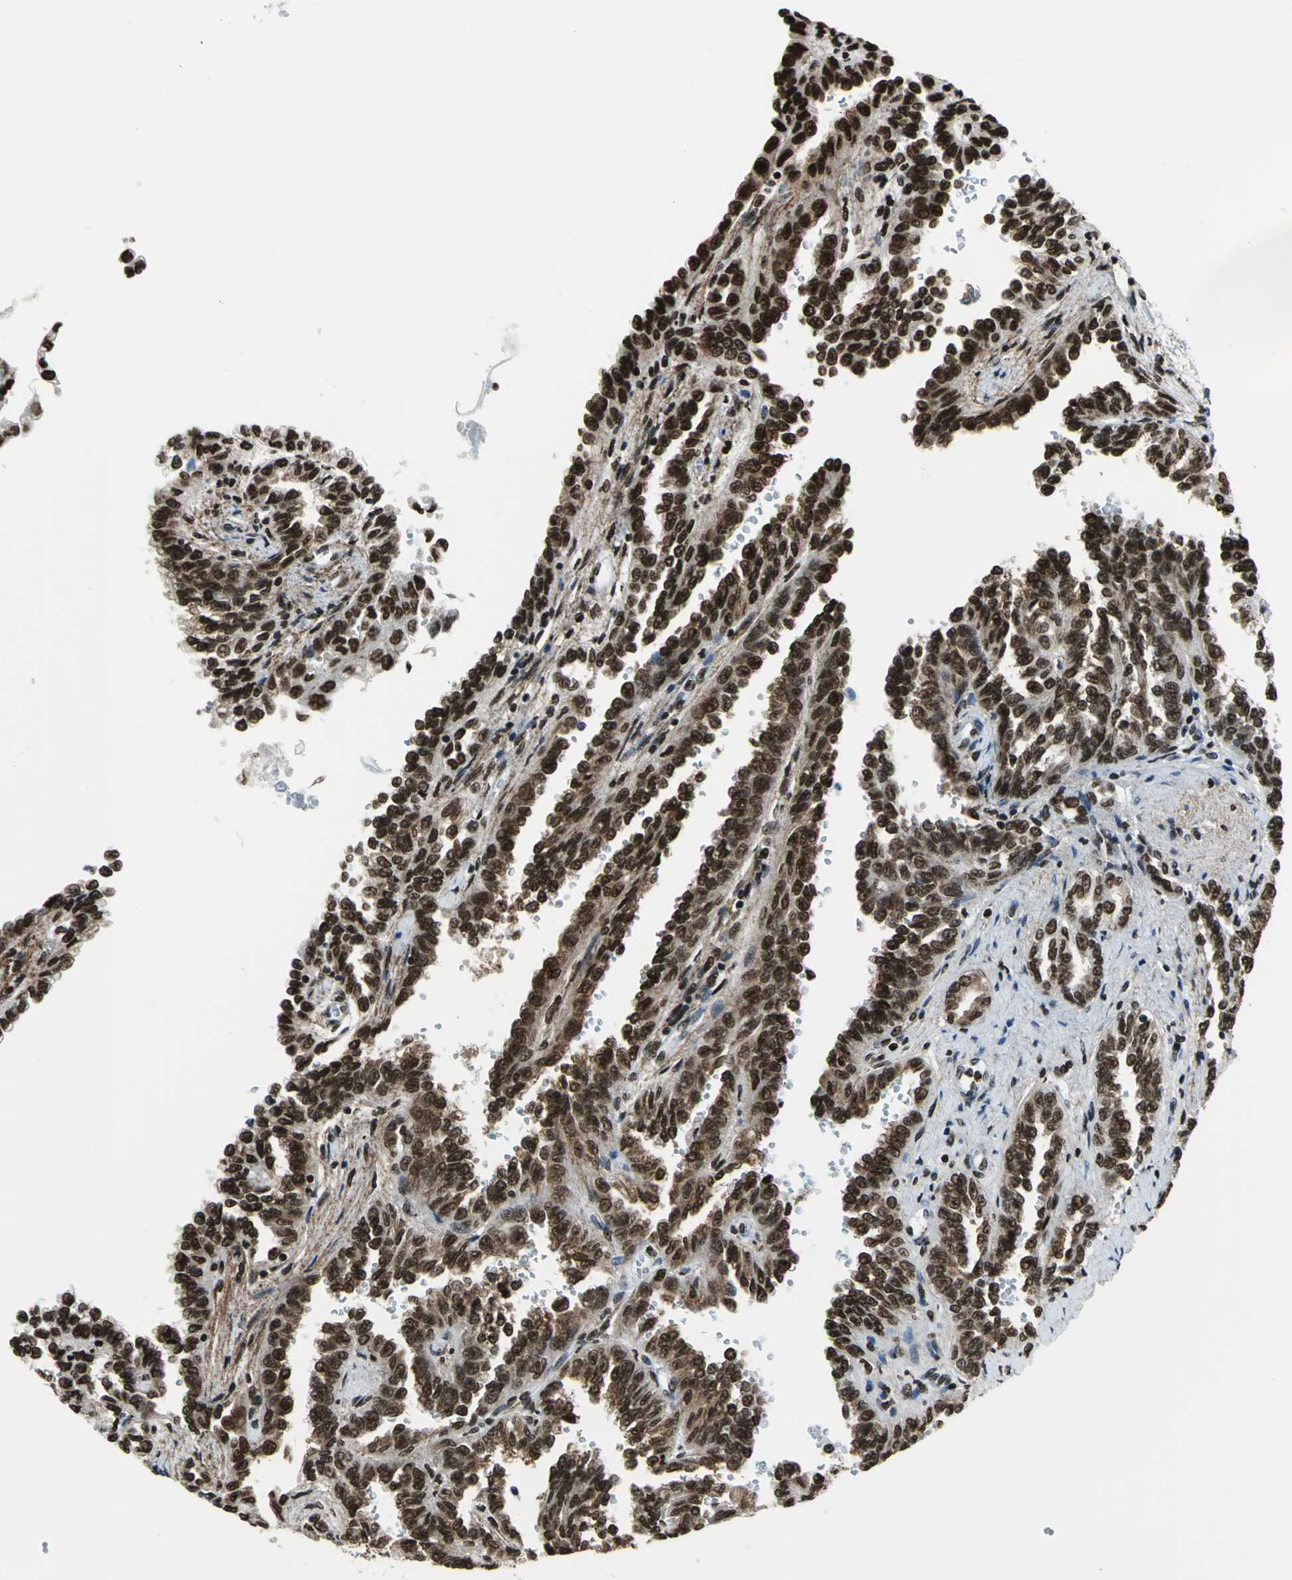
{"staining": {"intensity": "strong", "quantity": ">75%", "location": "nuclear"}, "tissue": "renal cancer", "cell_type": "Tumor cells", "image_type": "cancer", "snomed": [{"axis": "morphology", "description": "Inflammation, NOS"}, {"axis": "morphology", "description": "Adenocarcinoma, NOS"}, {"axis": "topography", "description": "Kidney"}], "caption": "Renal cancer (adenocarcinoma) stained with DAB IHC shows high levels of strong nuclear positivity in approximately >75% of tumor cells. (Stains: DAB in brown, nuclei in blue, Microscopy: brightfield microscopy at high magnification).", "gene": "APEX1", "patient": {"sex": "male", "age": 68}}